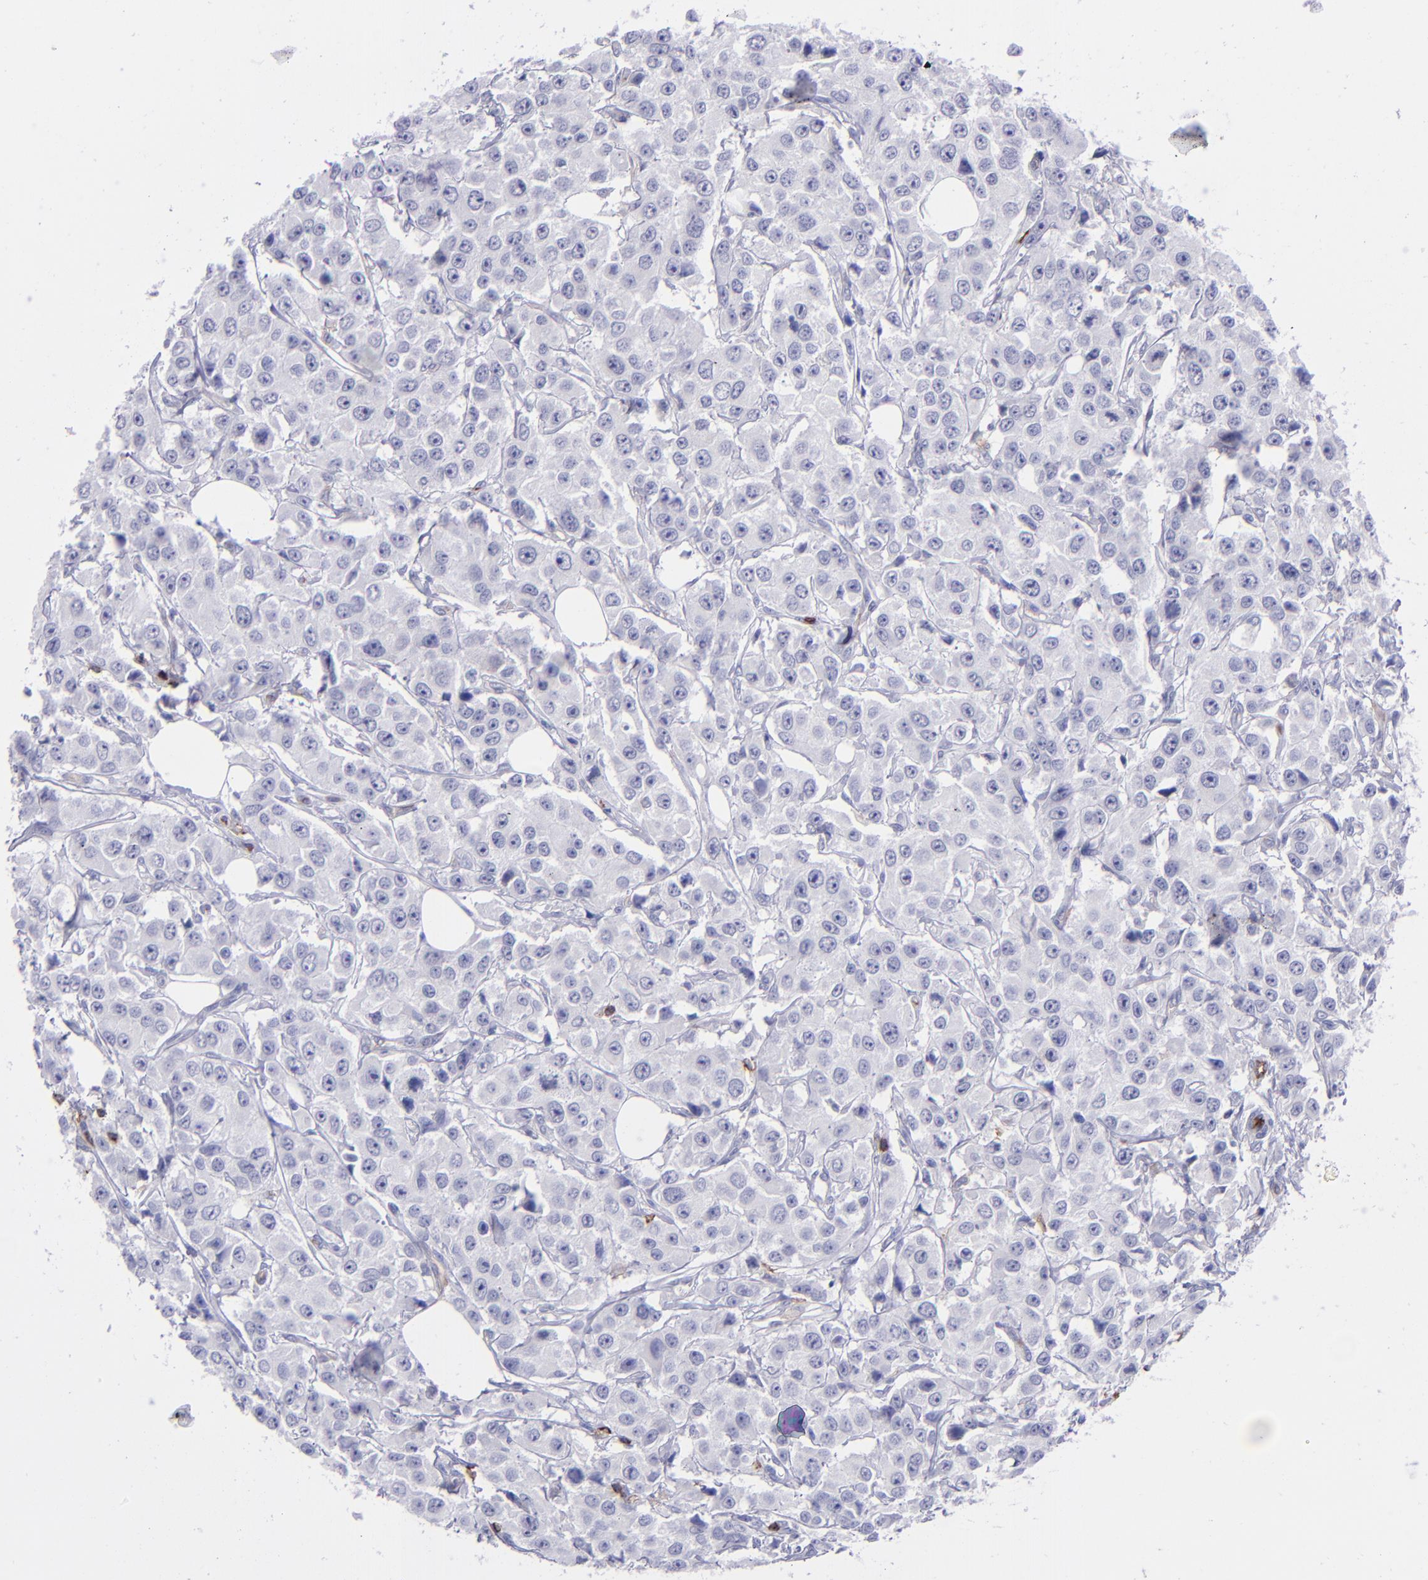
{"staining": {"intensity": "negative", "quantity": "none", "location": "none"}, "tissue": "breast cancer", "cell_type": "Tumor cells", "image_type": "cancer", "snomed": [{"axis": "morphology", "description": "Duct carcinoma"}, {"axis": "topography", "description": "Breast"}], "caption": "IHC of human breast cancer exhibits no staining in tumor cells.", "gene": "ICAM3", "patient": {"sex": "female", "age": 58}}